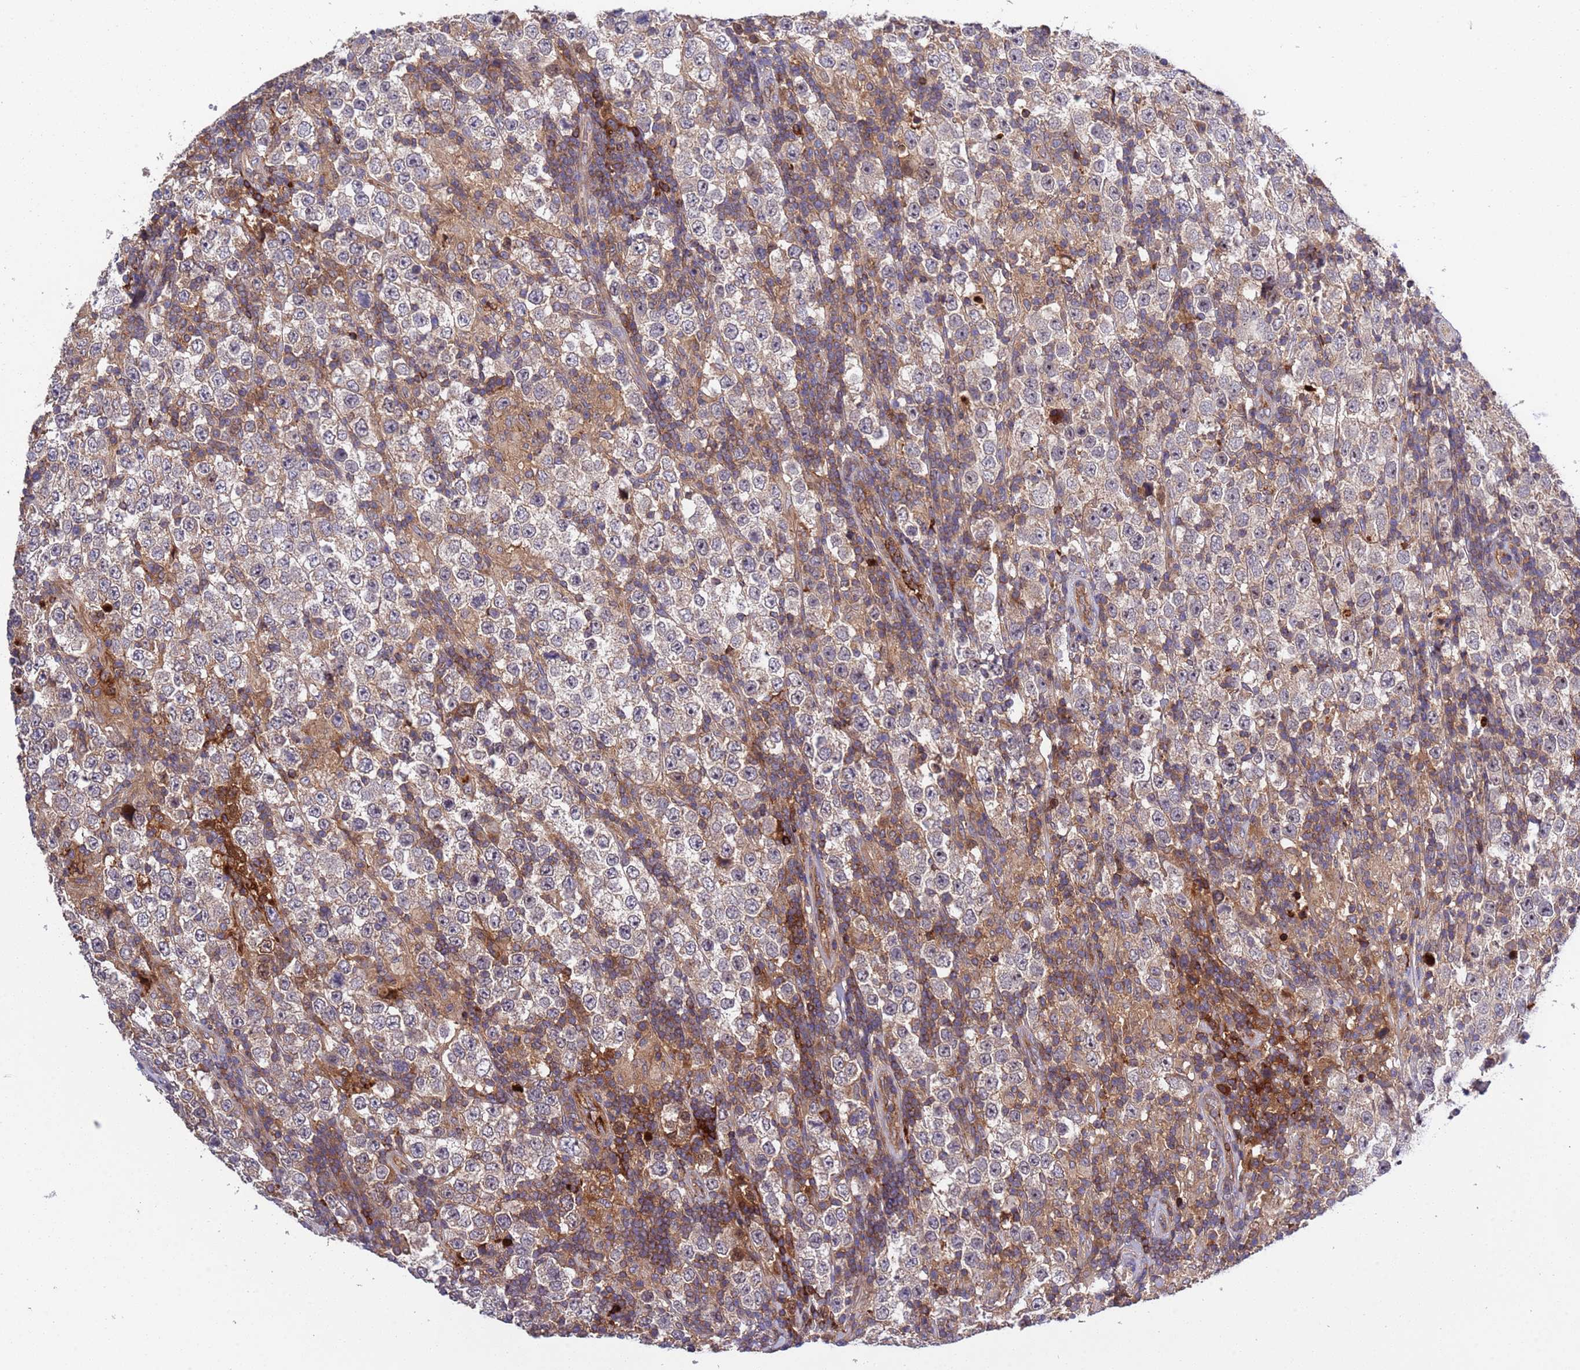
{"staining": {"intensity": "weak", "quantity": "<25%", "location": "cytoplasmic/membranous"}, "tissue": "testis cancer", "cell_type": "Tumor cells", "image_type": "cancer", "snomed": [{"axis": "morphology", "description": "Normal tissue, NOS"}, {"axis": "morphology", "description": "Urothelial carcinoma, High grade"}, {"axis": "morphology", "description": "Seminoma, NOS"}, {"axis": "morphology", "description": "Carcinoma, Embryonal, NOS"}, {"axis": "topography", "description": "Urinary bladder"}, {"axis": "topography", "description": "Testis"}], "caption": "High magnification brightfield microscopy of testis cancer stained with DAB (brown) and counterstained with hematoxylin (blue): tumor cells show no significant expression.", "gene": "PARP16", "patient": {"sex": "male", "age": 41}}